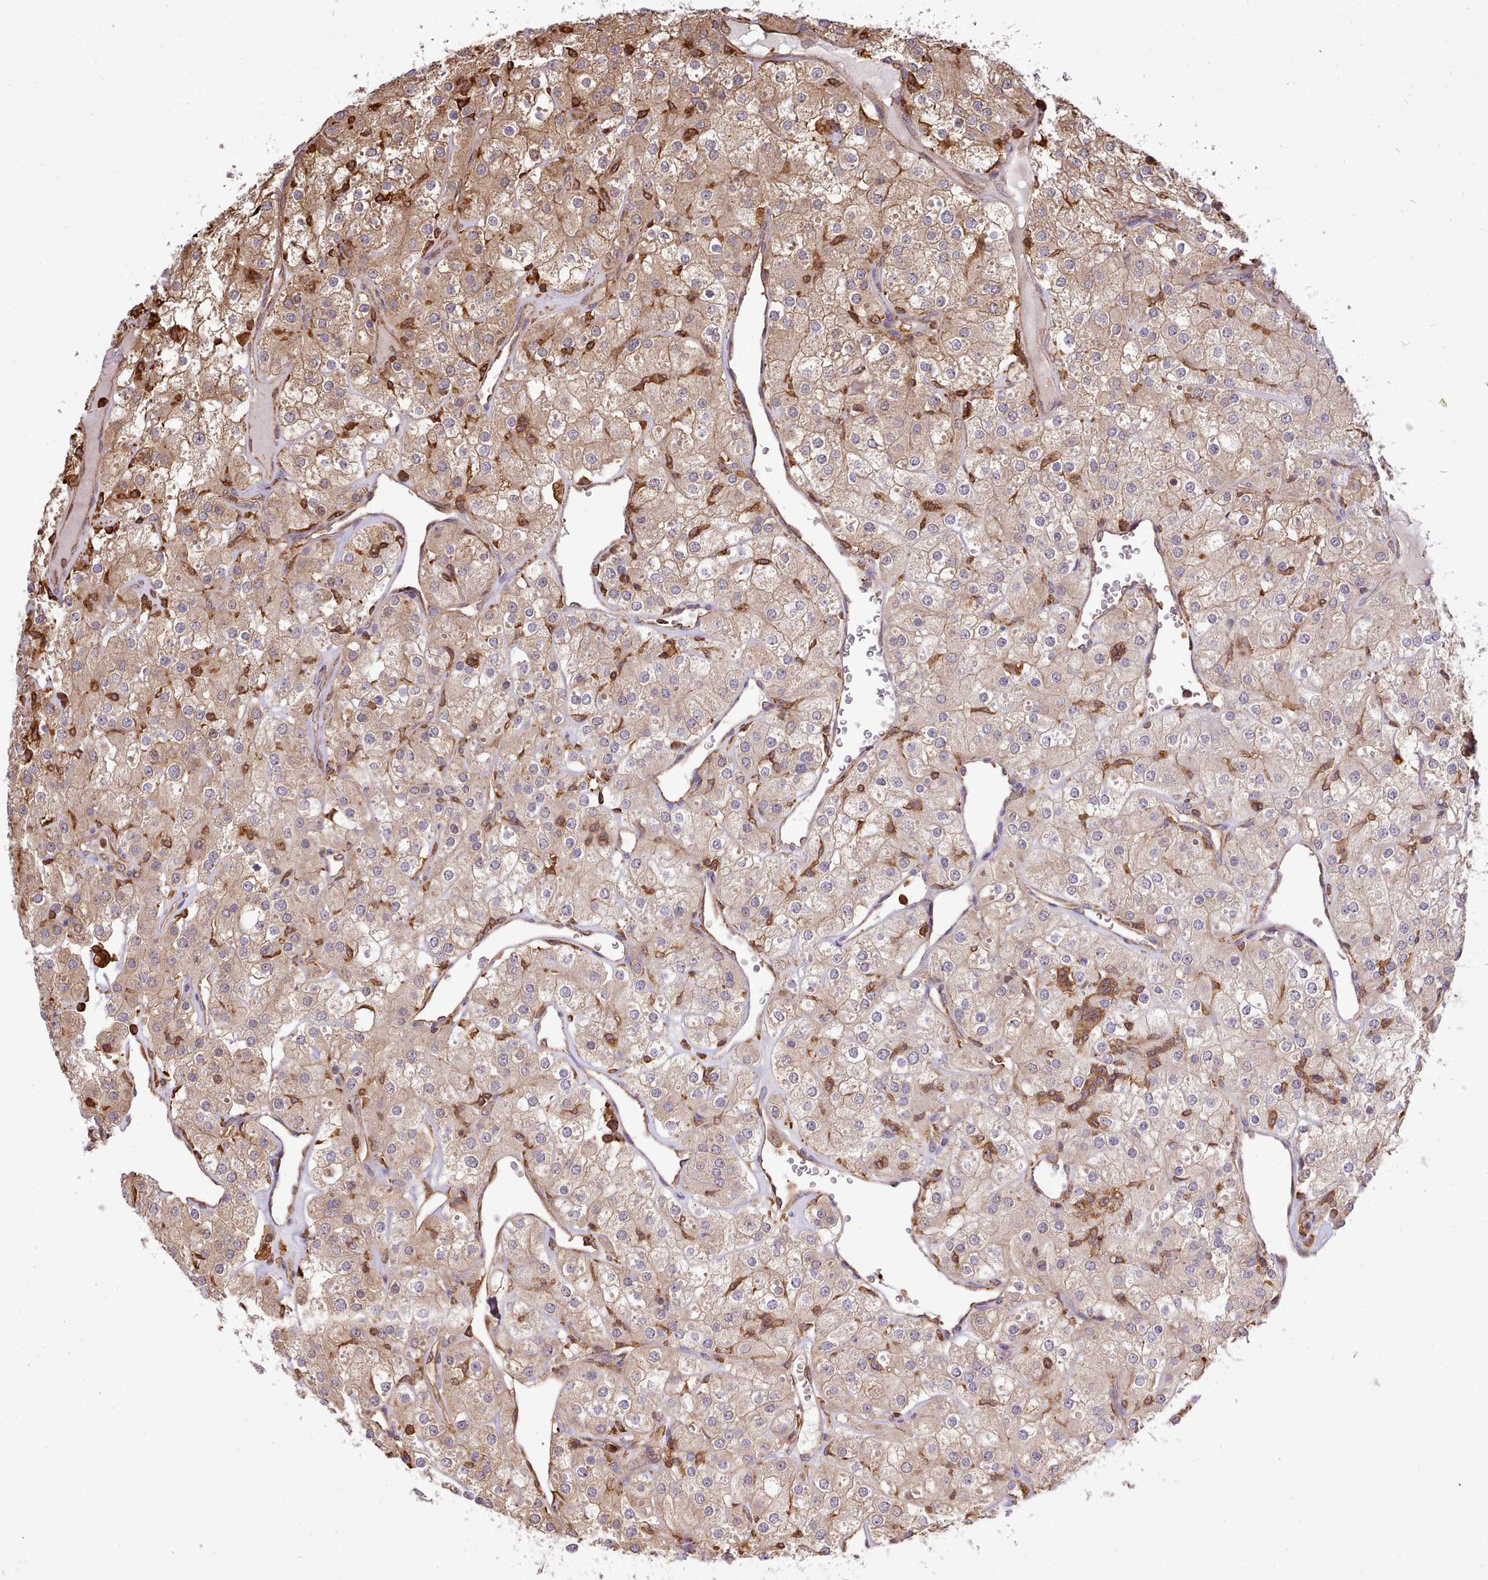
{"staining": {"intensity": "moderate", "quantity": "25%-75%", "location": "cytoplasmic/membranous"}, "tissue": "renal cancer", "cell_type": "Tumor cells", "image_type": "cancer", "snomed": [{"axis": "morphology", "description": "Adenocarcinoma, NOS"}, {"axis": "topography", "description": "Kidney"}], "caption": "Renal cancer was stained to show a protein in brown. There is medium levels of moderate cytoplasmic/membranous expression in approximately 25%-75% of tumor cells.", "gene": "CAPZA1", "patient": {"sex": "male", "age": 77}}